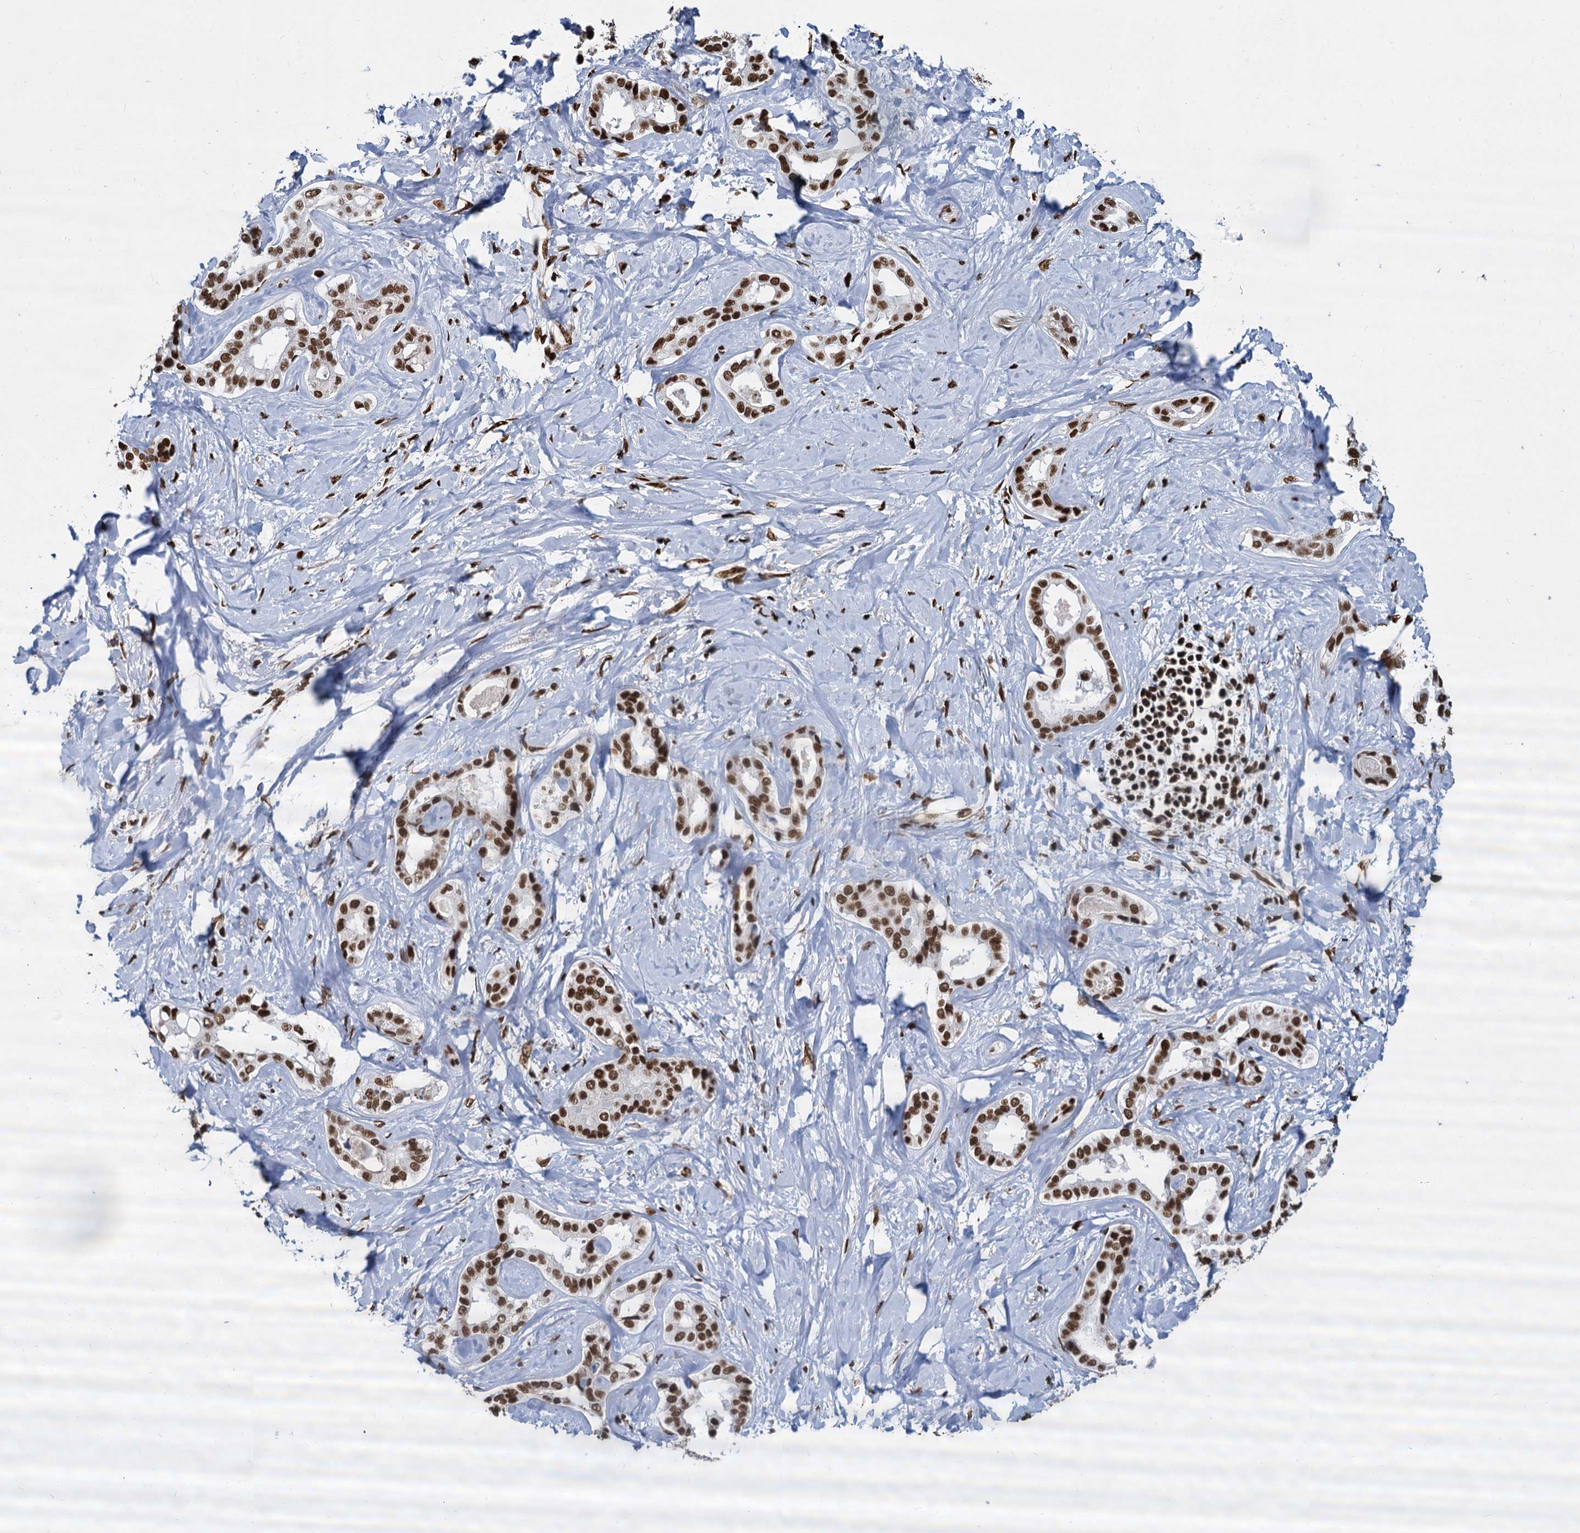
{"staining": {"intensity": "strong", "quantity": ">75%", "location": "nuclear"}, "tissue": "liver cancer", "cell_type": "Tumor cells", "image_type": "cancer", "snomed": [{"axis": "morphology", "description": "Cholangiocarcinoma"}, {"axis": "topography", "description": "Liver"}], "caption": "Human liver cancer (cholangiocarcinoma) stained with a protein marker reveals strong staining in tumor cells.", "gene": "DCPS", "patient": {"sex": "female", "age": 77}}